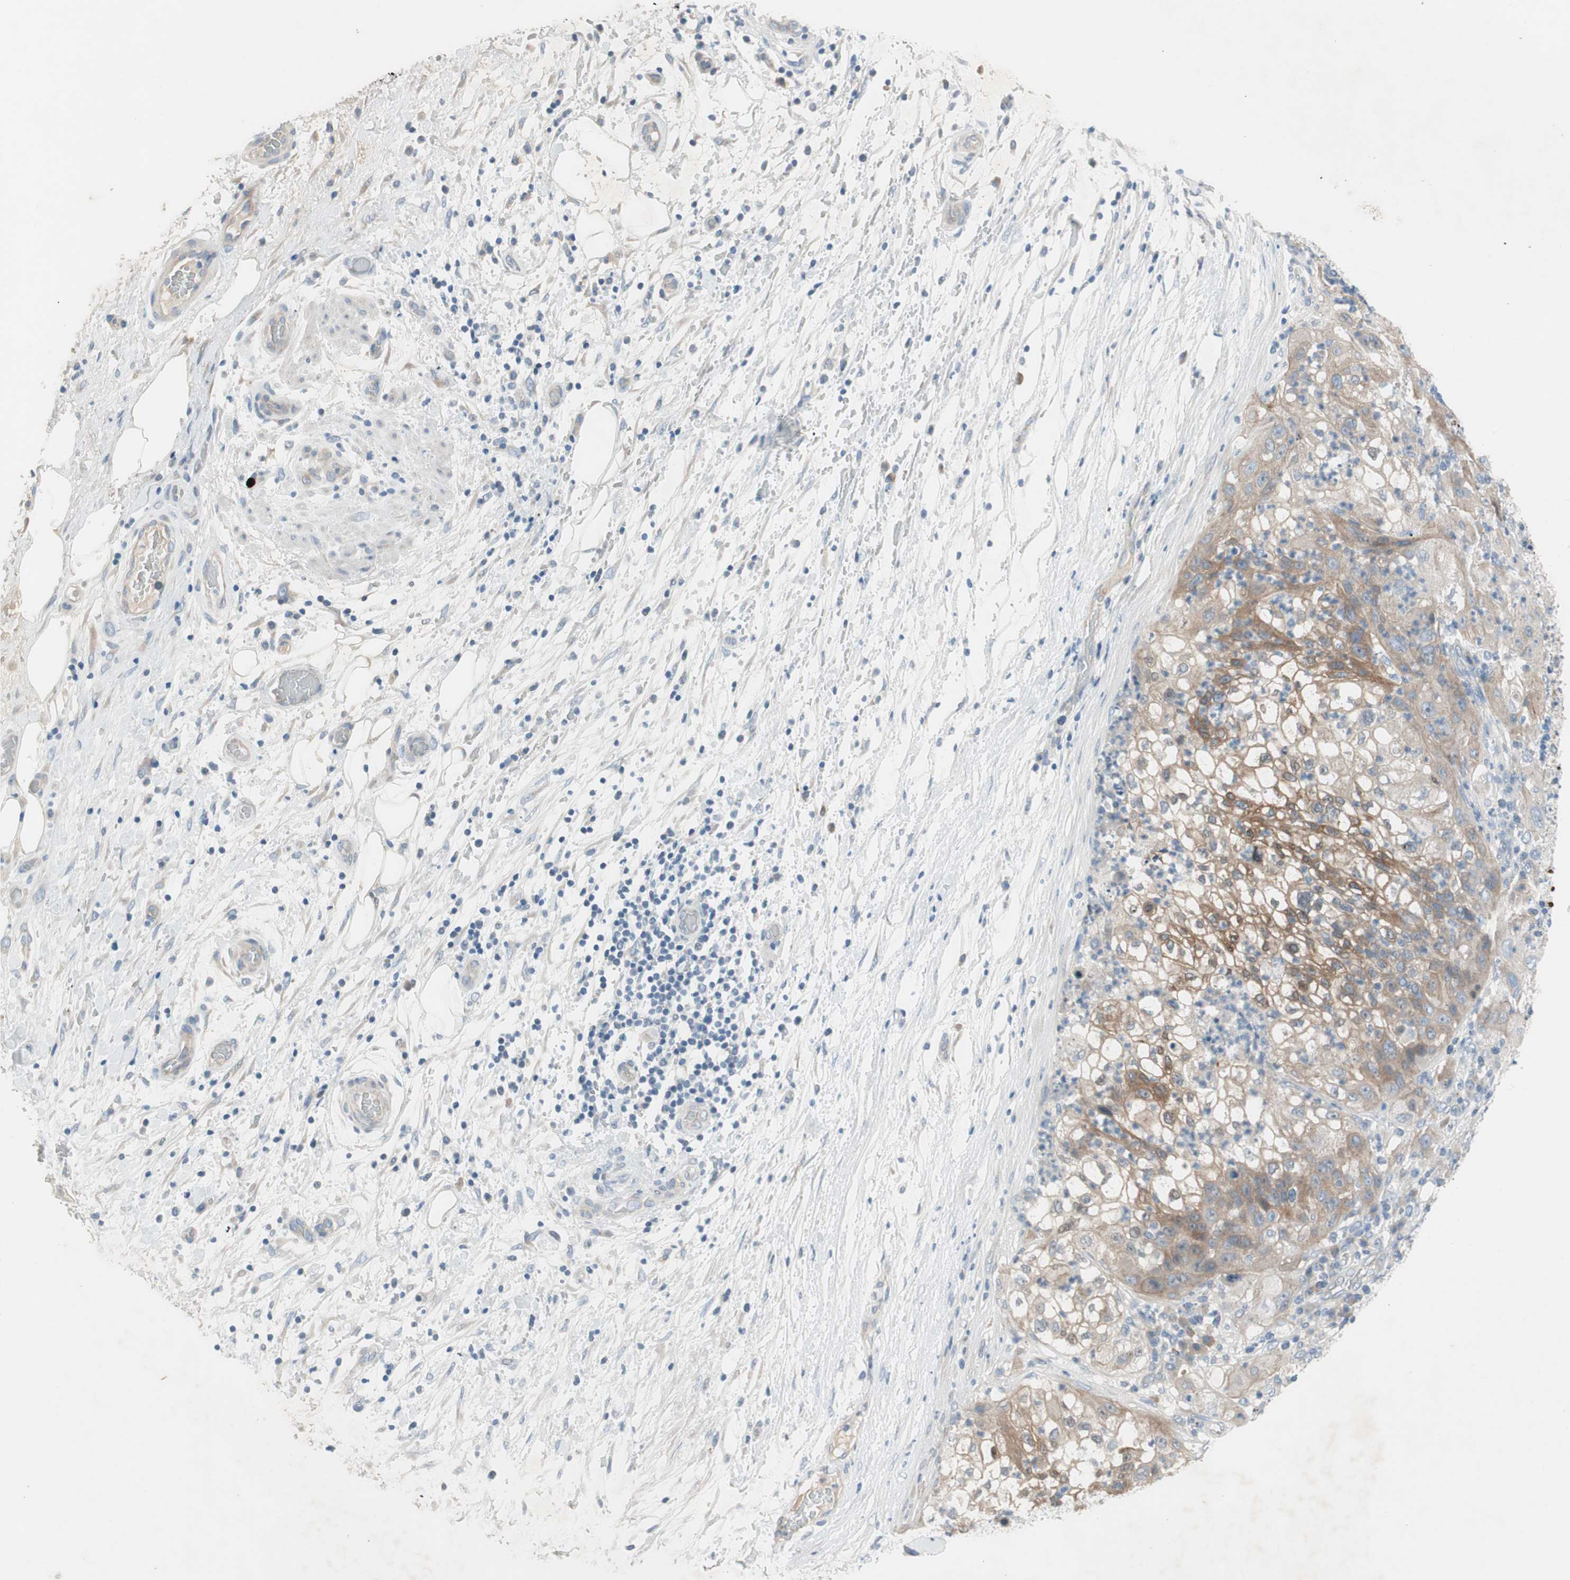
{"staining": {"intensity": "moderate", "quantity": "25%-75%", "location": "cytoplasmic/membranous"}, "tissue": "lung cancer", "cell_type": "Tumor cells", "image_type": "cancer", "snomed": [{"axis": "morphology", "description": "Inflammation, NOS"}, {"axis": "morphology", "description": "Squamous cell carcinoma, NOS"}, {"axis": "topography", "description": "Lymph node"}, {"axis": "topography", "description": "Soft tissue"}, {"axis": "topography", "description": "Lung"}], "caption": "IHC image of lung squamous cell carcinoma stained for a protein (brown), which reveals medium levels of moderate cytoplasmic/membranous expression in approximately 25%-75% of tumor cells.", "gene": "PRRG4", "patient": {"sex": "male", "age": 66}}